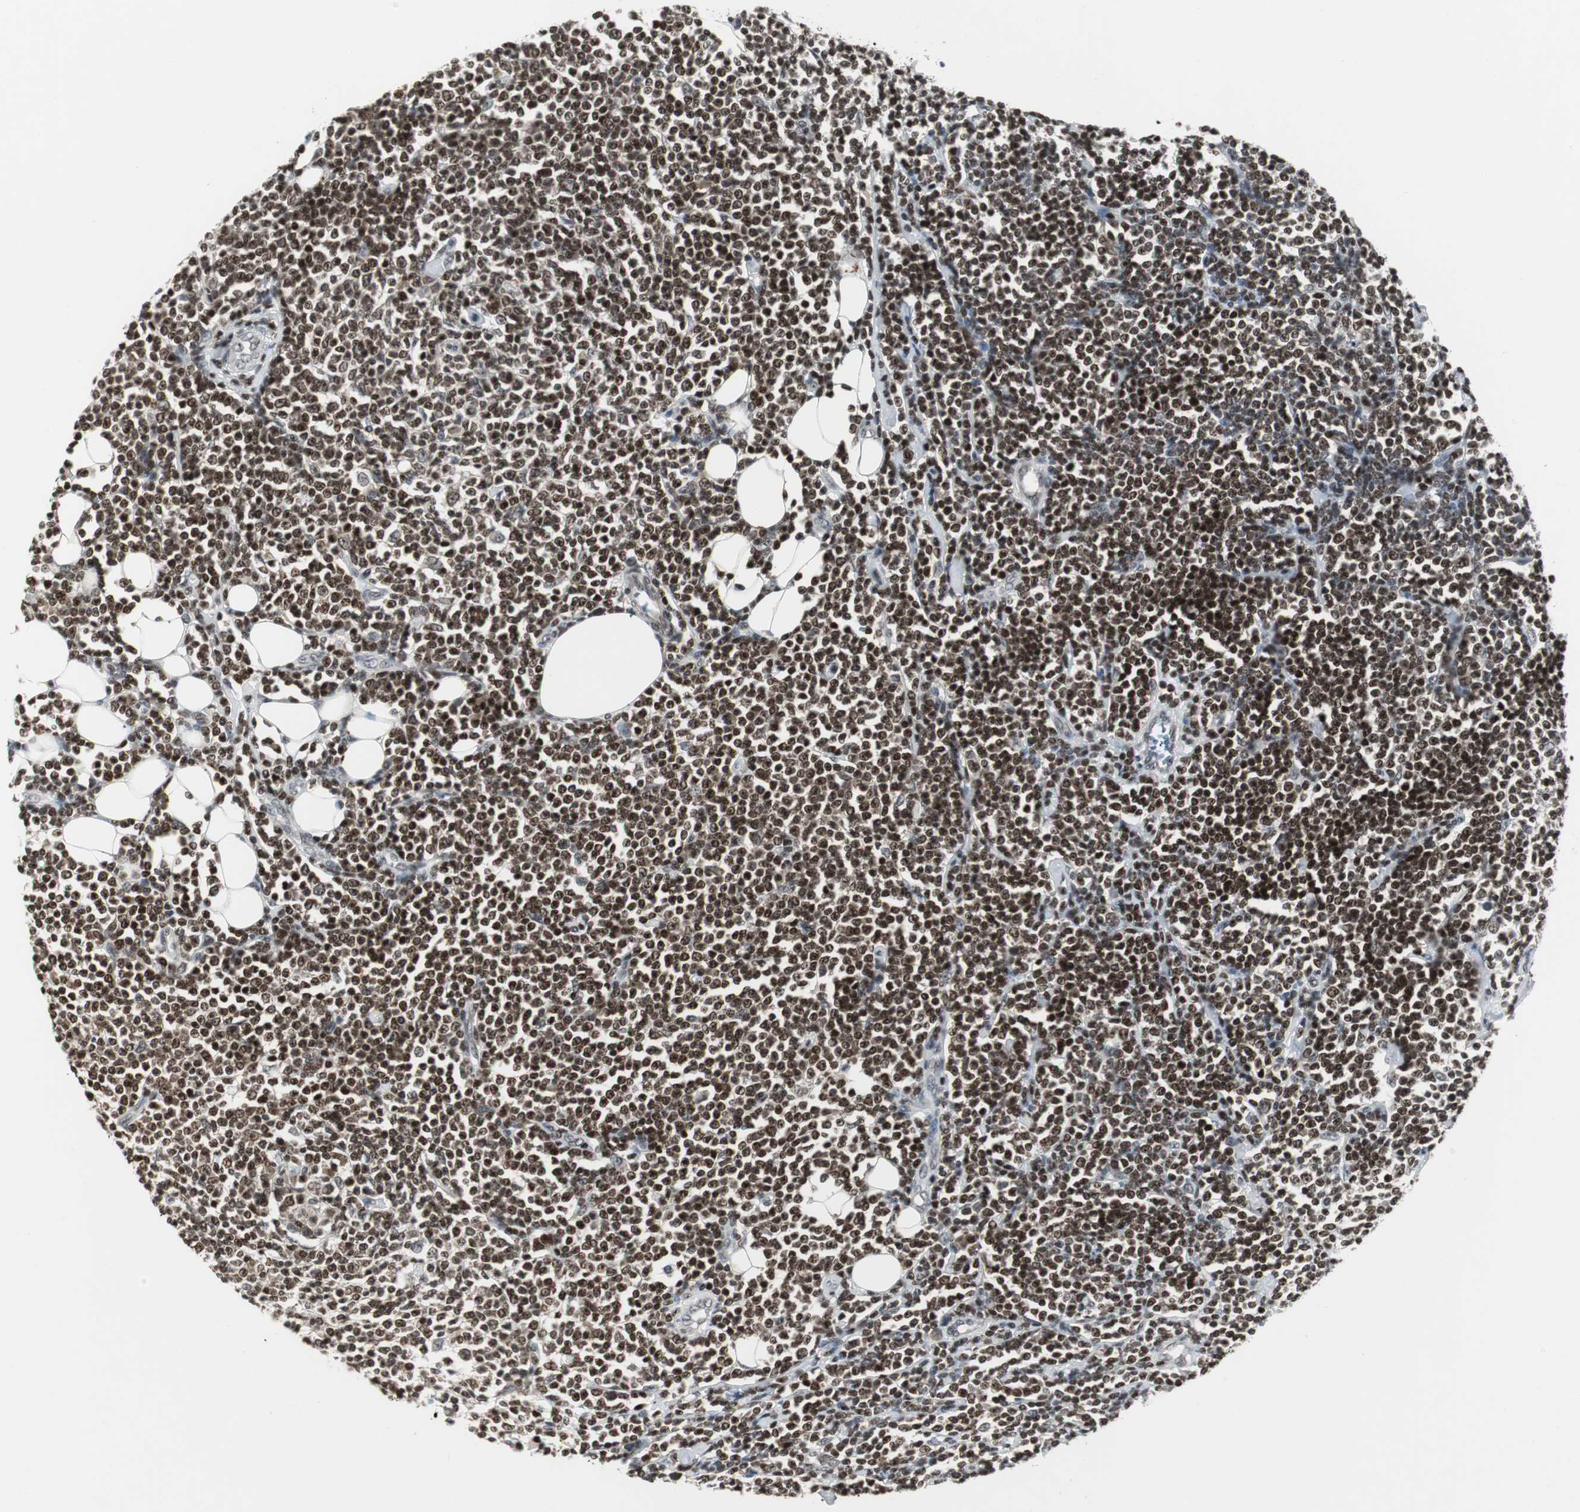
{"staining": {"intensity": "strong", "quantity": ">75%", "location": "nuclear"}, "tissue": "lymphoma", "cell_type": "Tumor cells", "image_type": "cancer", "snomed": [{"axis": "morphology", "description": "Malignant lymphoma, non-Hodgkin's type, Low grade"}, {"axis": "topography", "description": "Soft tissue"}], "caption": "Strong nuclear staining for a protein is seen in about >75% of tumor cells of lymphoma using immunohistochemistry.", "gene": "MPG", "patient": {"sex": "male", "age": 92}}